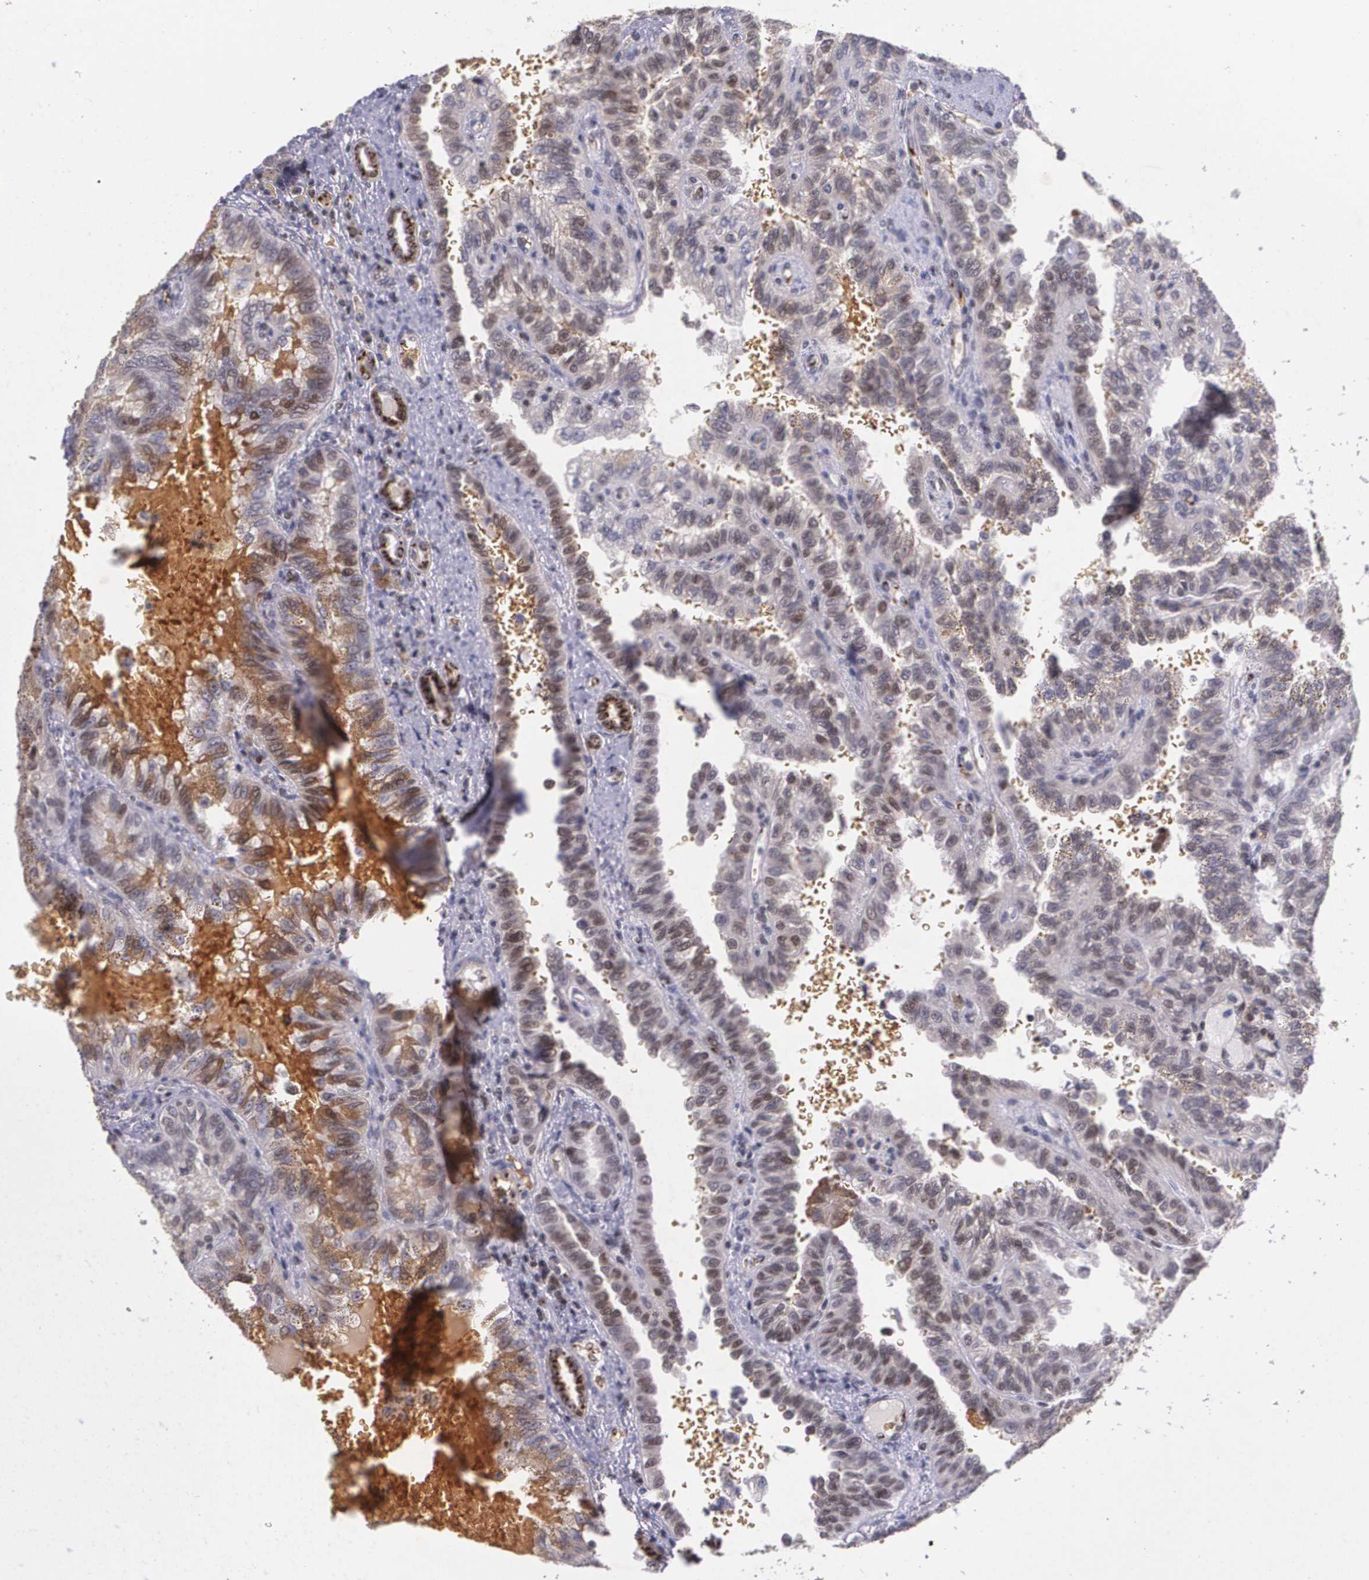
{"staining": {"intensity": "weak", "quantity": "25%-75%", "location": "cytoplasmic/membranous,nuclear"}, "tissue": "renal cancer", "cell_type": "Tumor cells", "image_type": "cancer", "snomed": [{"axis": "morphology", "description": "Inflammation, NOS"}, {"axis": "morphology", "description": "Adenocarcinoma, NOS"}, {"axis": "topography", "description": "Kidney"}], "caption": "The image reveals staining of adenocarcinoma (renal), revealing weak cytoplasmic/membranous and nuclear protein positivity (brown color) within tumor cells.", "gene": "MGMT", "patient": {"sex": "male", "age": 68}}